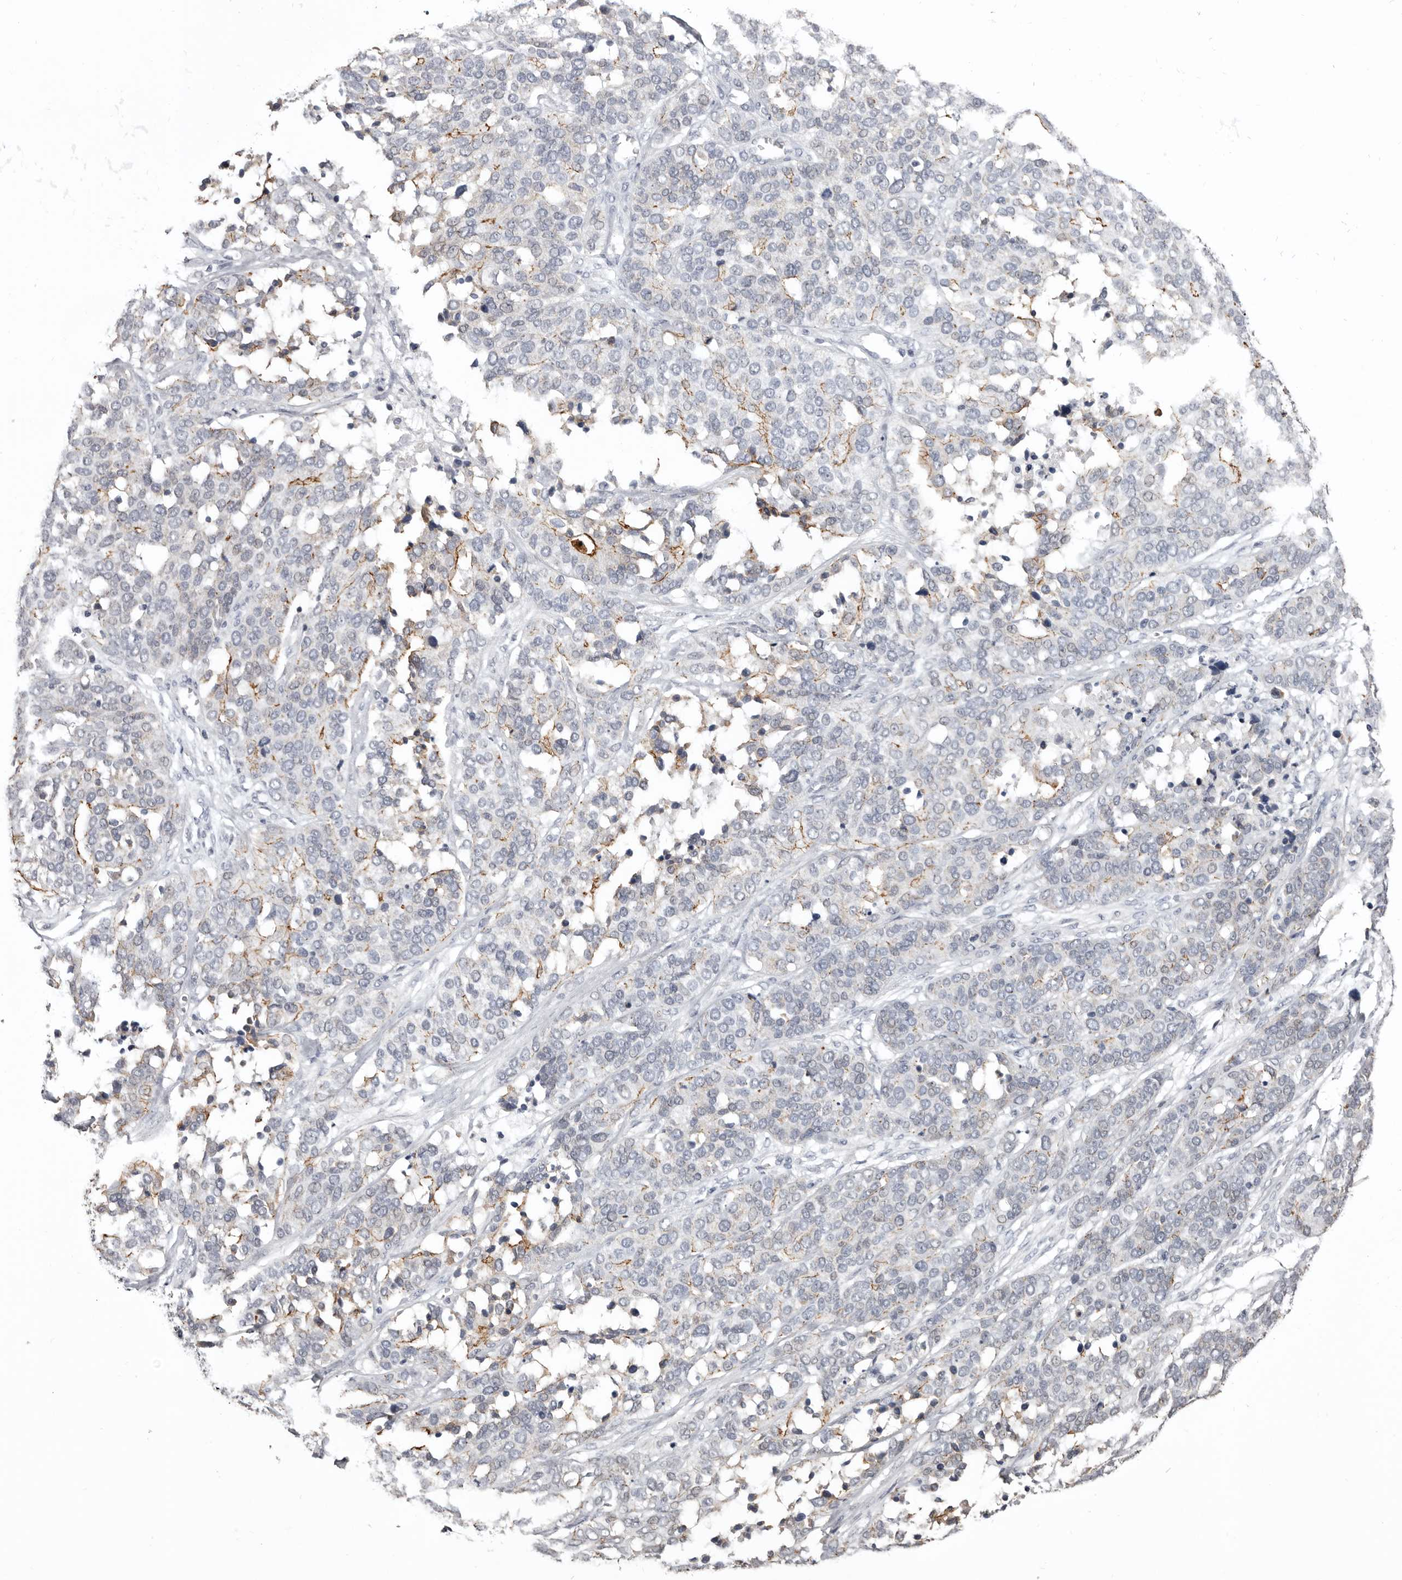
{"staining": {"intensity": "moderate", "quantity": "<25%", "location": "cytoplasmic/membranous"}, "tissue": "ovarian cancer", "cell_type": "Tumor cells", "image_type": "cancer", "snomed": [{"axis": "morphology", "description": "Cystadenocarcinoma, serous, NOS"}, {"axis": "topography", "description": "Ovary"}], "caption": "Brown immunohistochemical staining in ovarian cancer (serous cystadenocarcinoma) demonstrates moderate cytoplasmic/membranous staining in approximately <25% of tumor cells. Ihc stains the protein in brown and the nuclei are stained blue.", "gene": "CGN", "patient": {"sex": "female", "age": 44}}